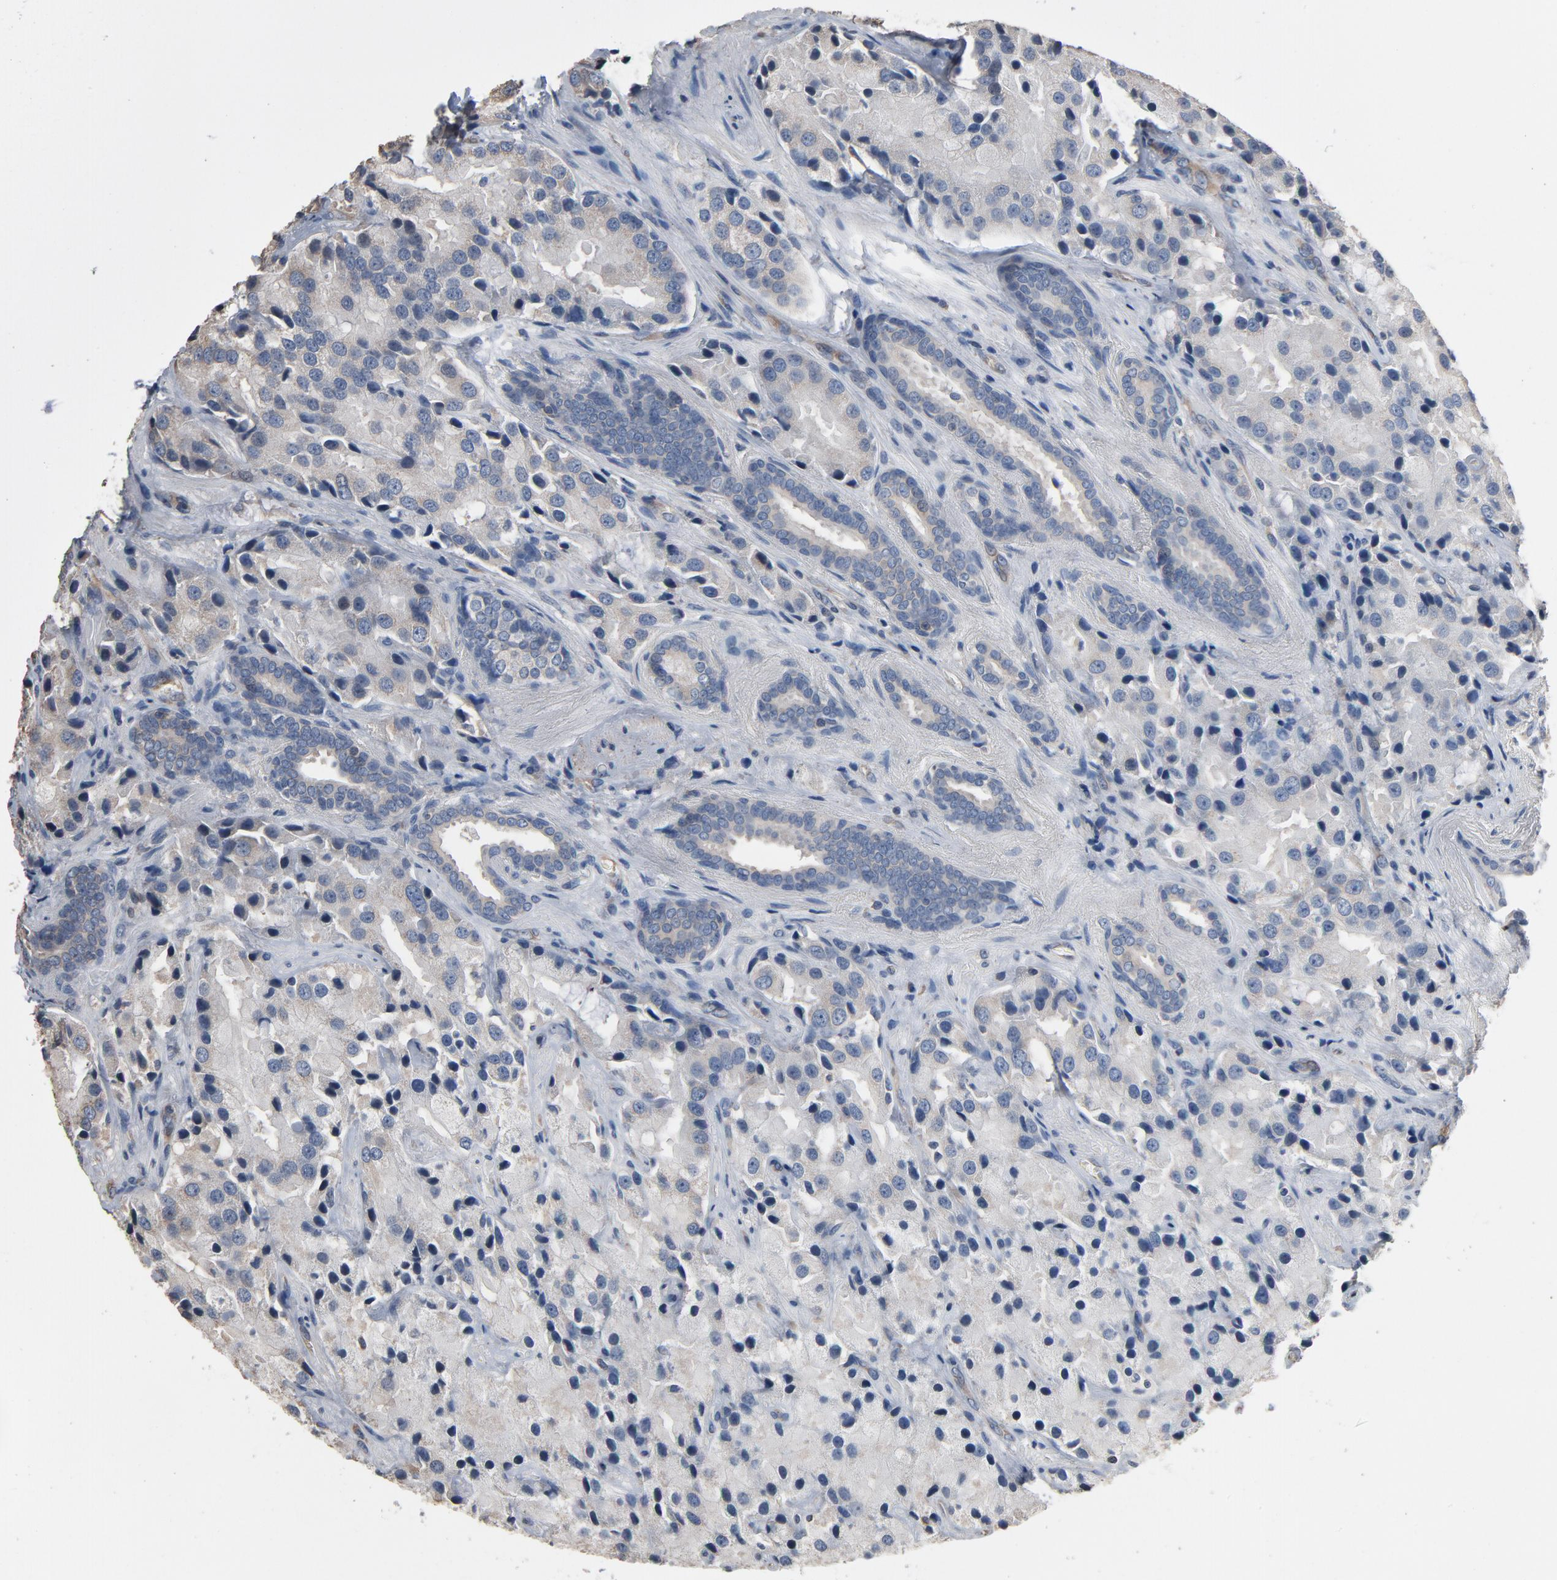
{"staining": {"intensity": "weak", "quantity": "<25%", "location": "cytoplasmic/membranous"}, "tissue": "prostate cancer", "cell_type": "Tumor cells", "image_type": "cancer", "snomed": [{"axis": "morphology", "description": "Adenocarcinoma, High grade"}, {"axis": "topography", "description": "Prostate"}], "caption": "This histopathology image is of prostate adenocarcinoma (high-grade) stained with immunohistochemistry to label a protein in brown with the nuclei are counter-stained blue. There is no expression in tumor cells.", "gene": "SOX6", "patient": {"sex": "male", "age": 70}}